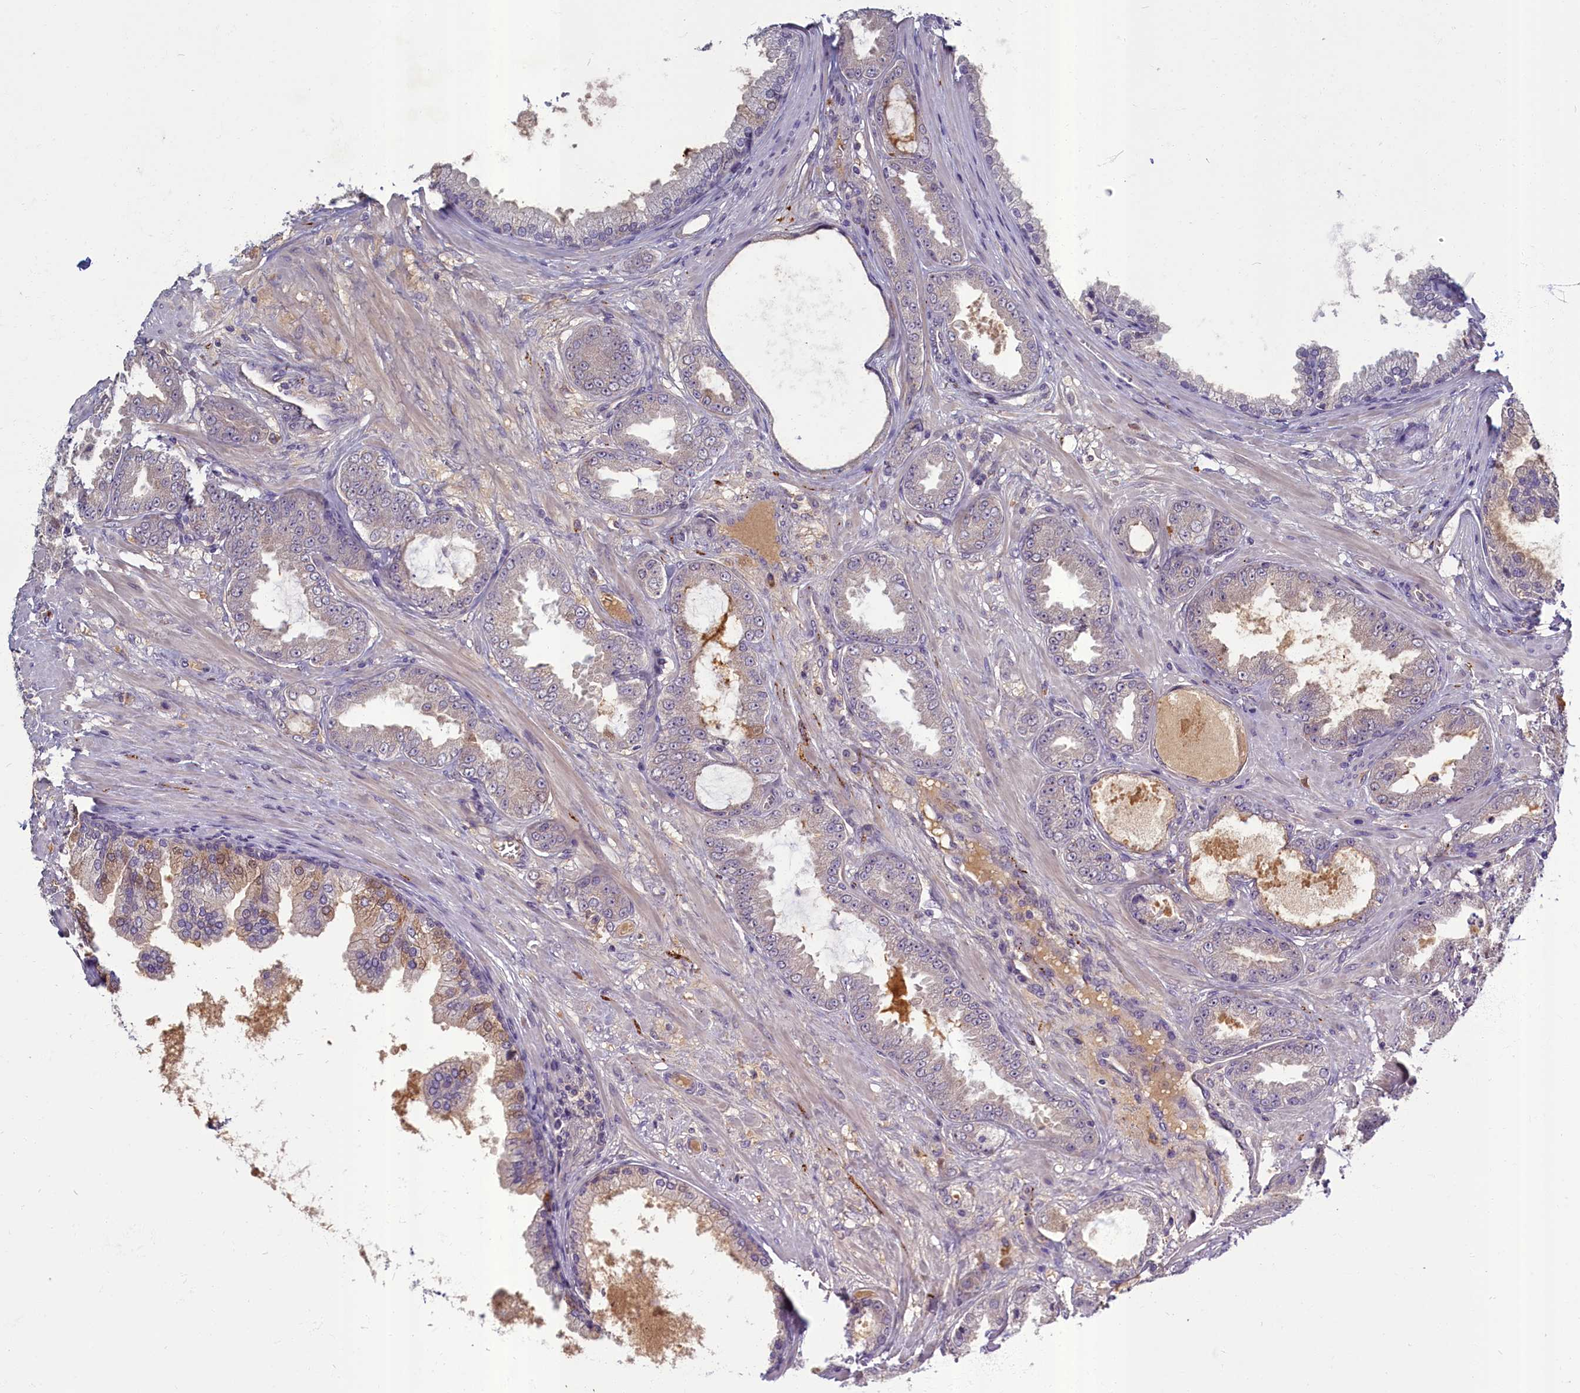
{"staining": {"intensity": "negative", "quantity": "none", "location": "none"}, "tissue": "prostate cancer", "cell_type": "Tumor cells", "image_type": "cancer", "snomed": [{"axis": "morphology", "description": "Adenocarcinoma, Low grade"}, {"axis": "topography", "description": "Prostate"}], "caption": "DAB immunohistochemical staining of human prostate cancer demonstrates no significant positivity in tumor cells.", "gene": "SV2C", "patient": {"sex": "male", "age": 63}}